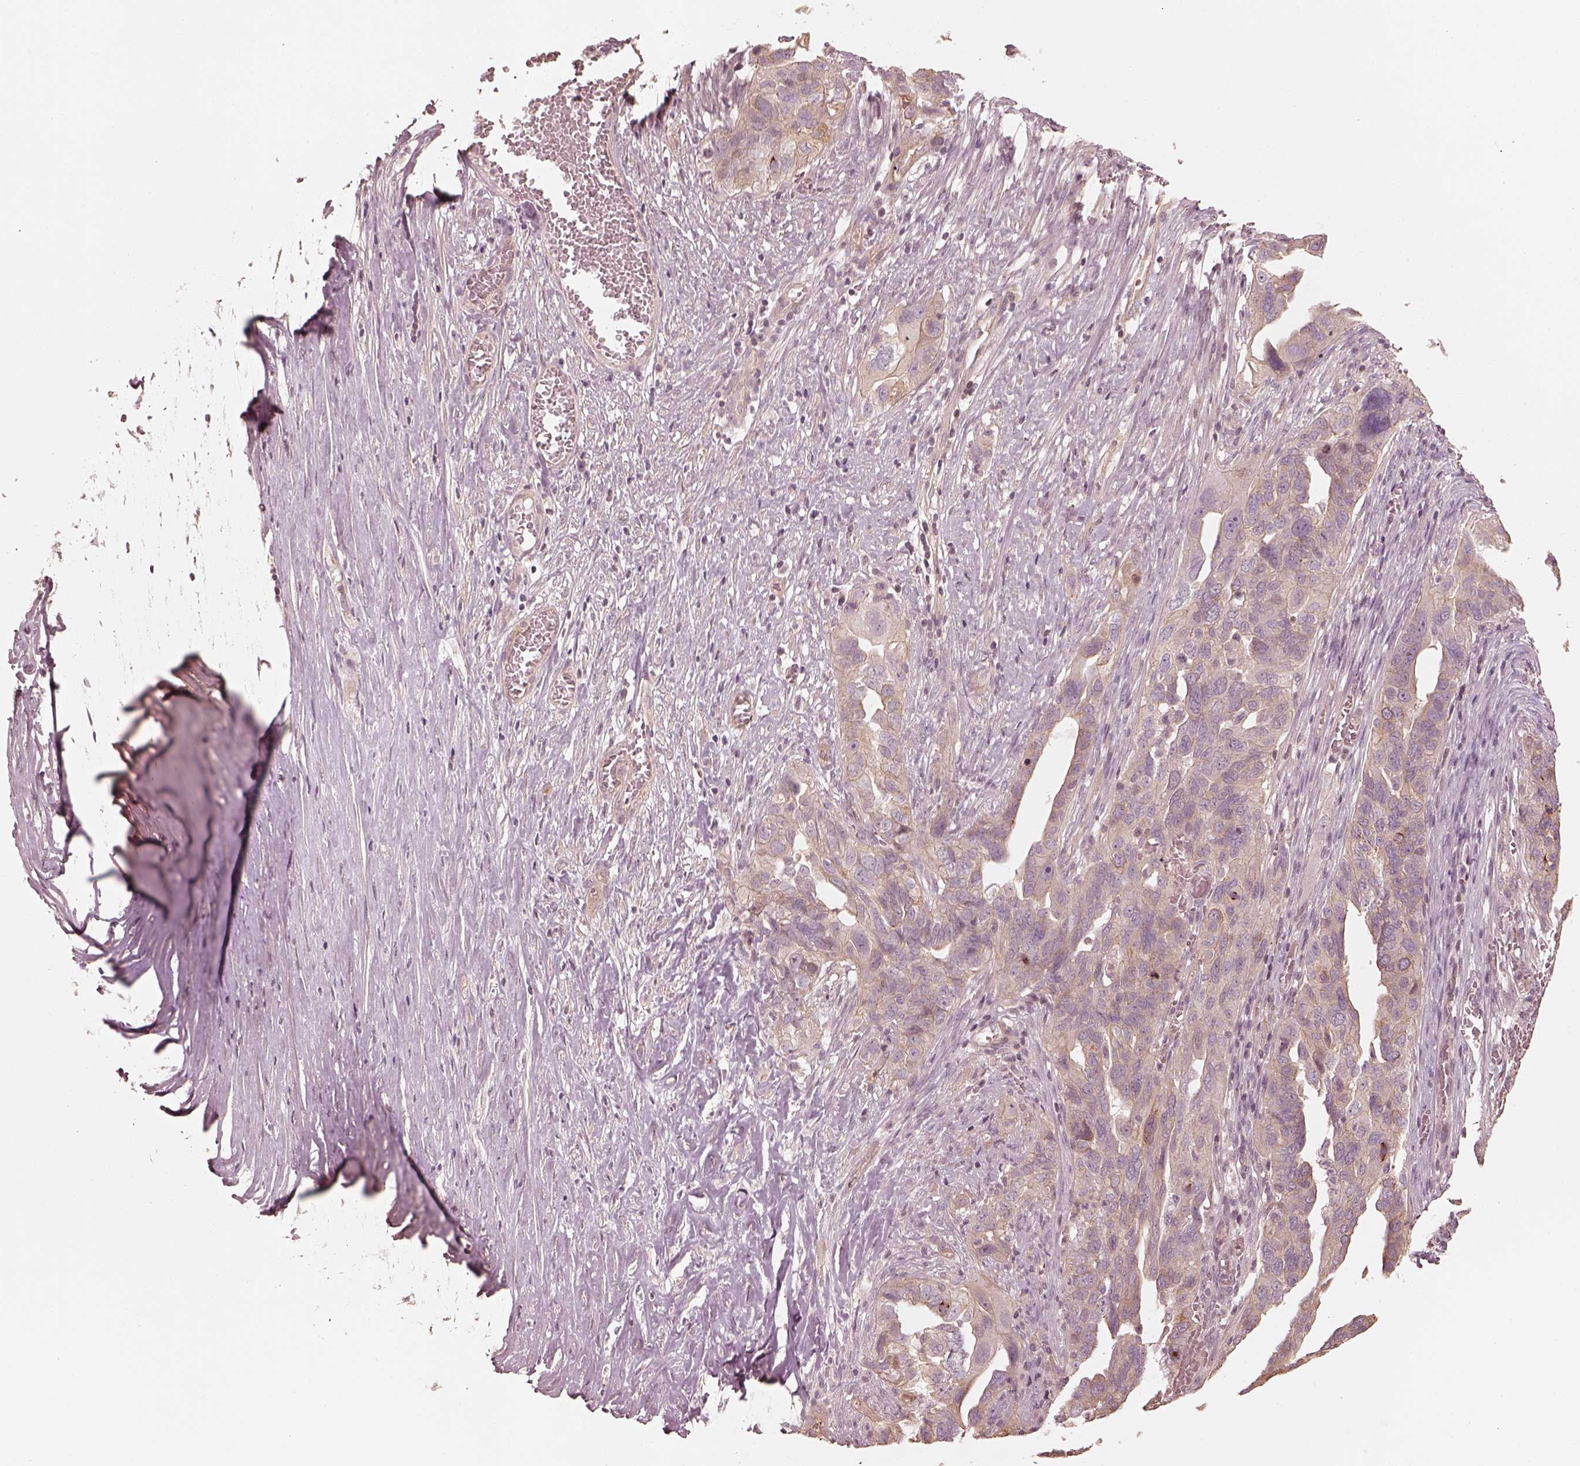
{"staining": {"intensity": "negative", "quantity": "none", "location": "none"}, "tissue": "ovarian cancer", "cell_type": "Tumor cells", "image_type": "cancer", "snomed": [{"axis": "morphology", "description": "Carcinoma, endometroid"}, {"axis": "topography", "description": "Soft tissue"}, {"axis": "topography", "description": "Ovary"}], "caption": "DAB (3,3'-diaminobenzidine) immunohistochemical staining of endometroid carcinoma (ovarian) displays no significant staining in tumor cells. (DAB immunohistochemistry (IHC), high magnification).", "gene": "KIF5C", "patient": {"sex": "female", "age": 52}}